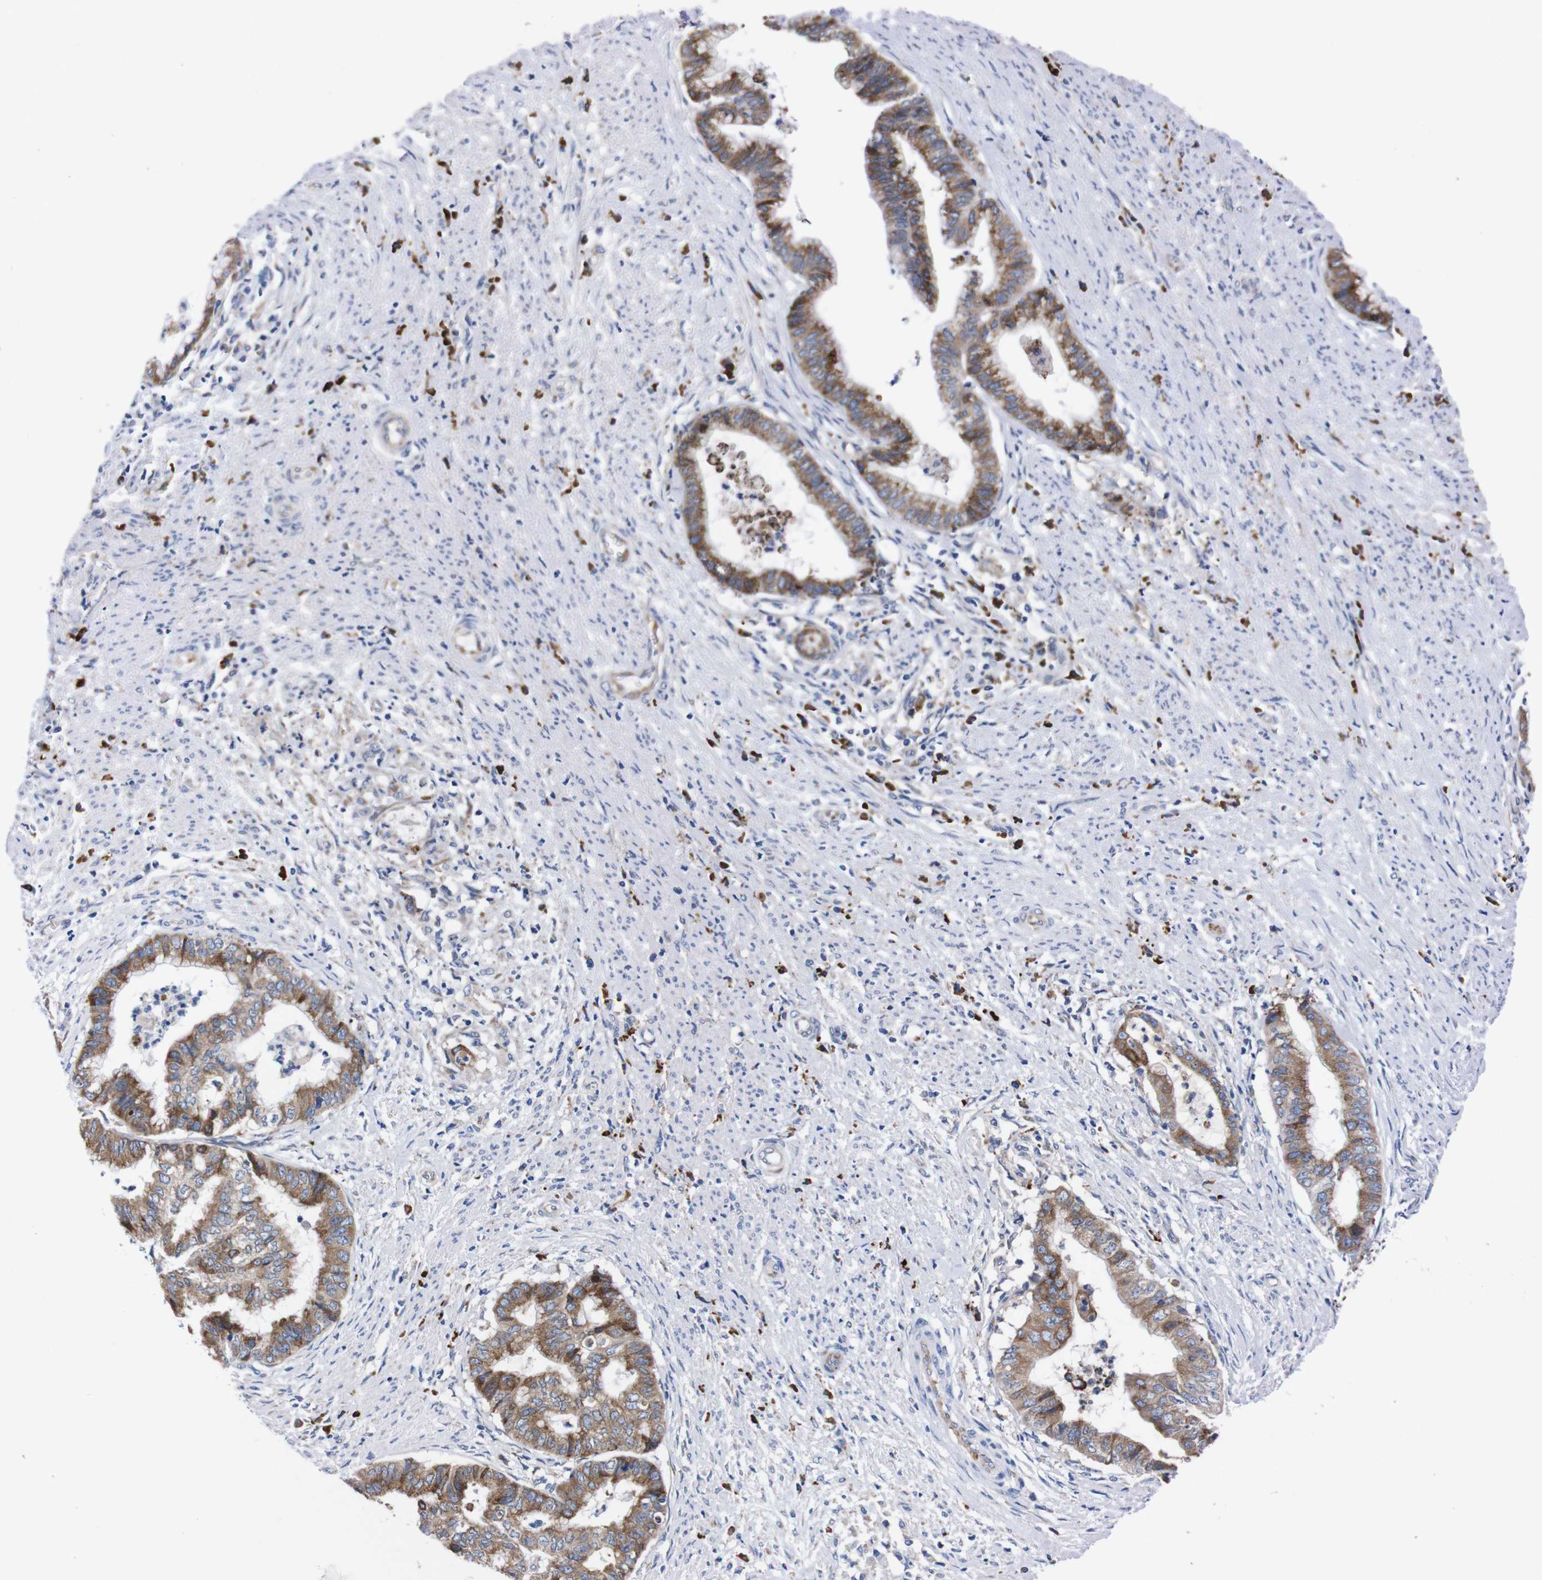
{"staining": {"intensity": "moderate", "quantity": ">75%", "location": "cytoplasmic/membranous"}, "tissue": "endometrial cancer", "cell_type": "Tumor cells", "image_type": "cancer", "snomed": [{"axis": "morphology", "description": "Necrosis, NOS"}, {"axis": "morphology", "description": "Adenocarcinoma, NOS"}, {"axis": "topography", "description": "Endometrium"}], "caption": "Brown immunohistochemical staining in endometrial cancer (adenocarcinoma) reveals moderate cytoplasmic/membranous positivity in approximately >75% of tumor cells.", "gene": "NEBL", "patient": {"sex": "female", "age": 79}}